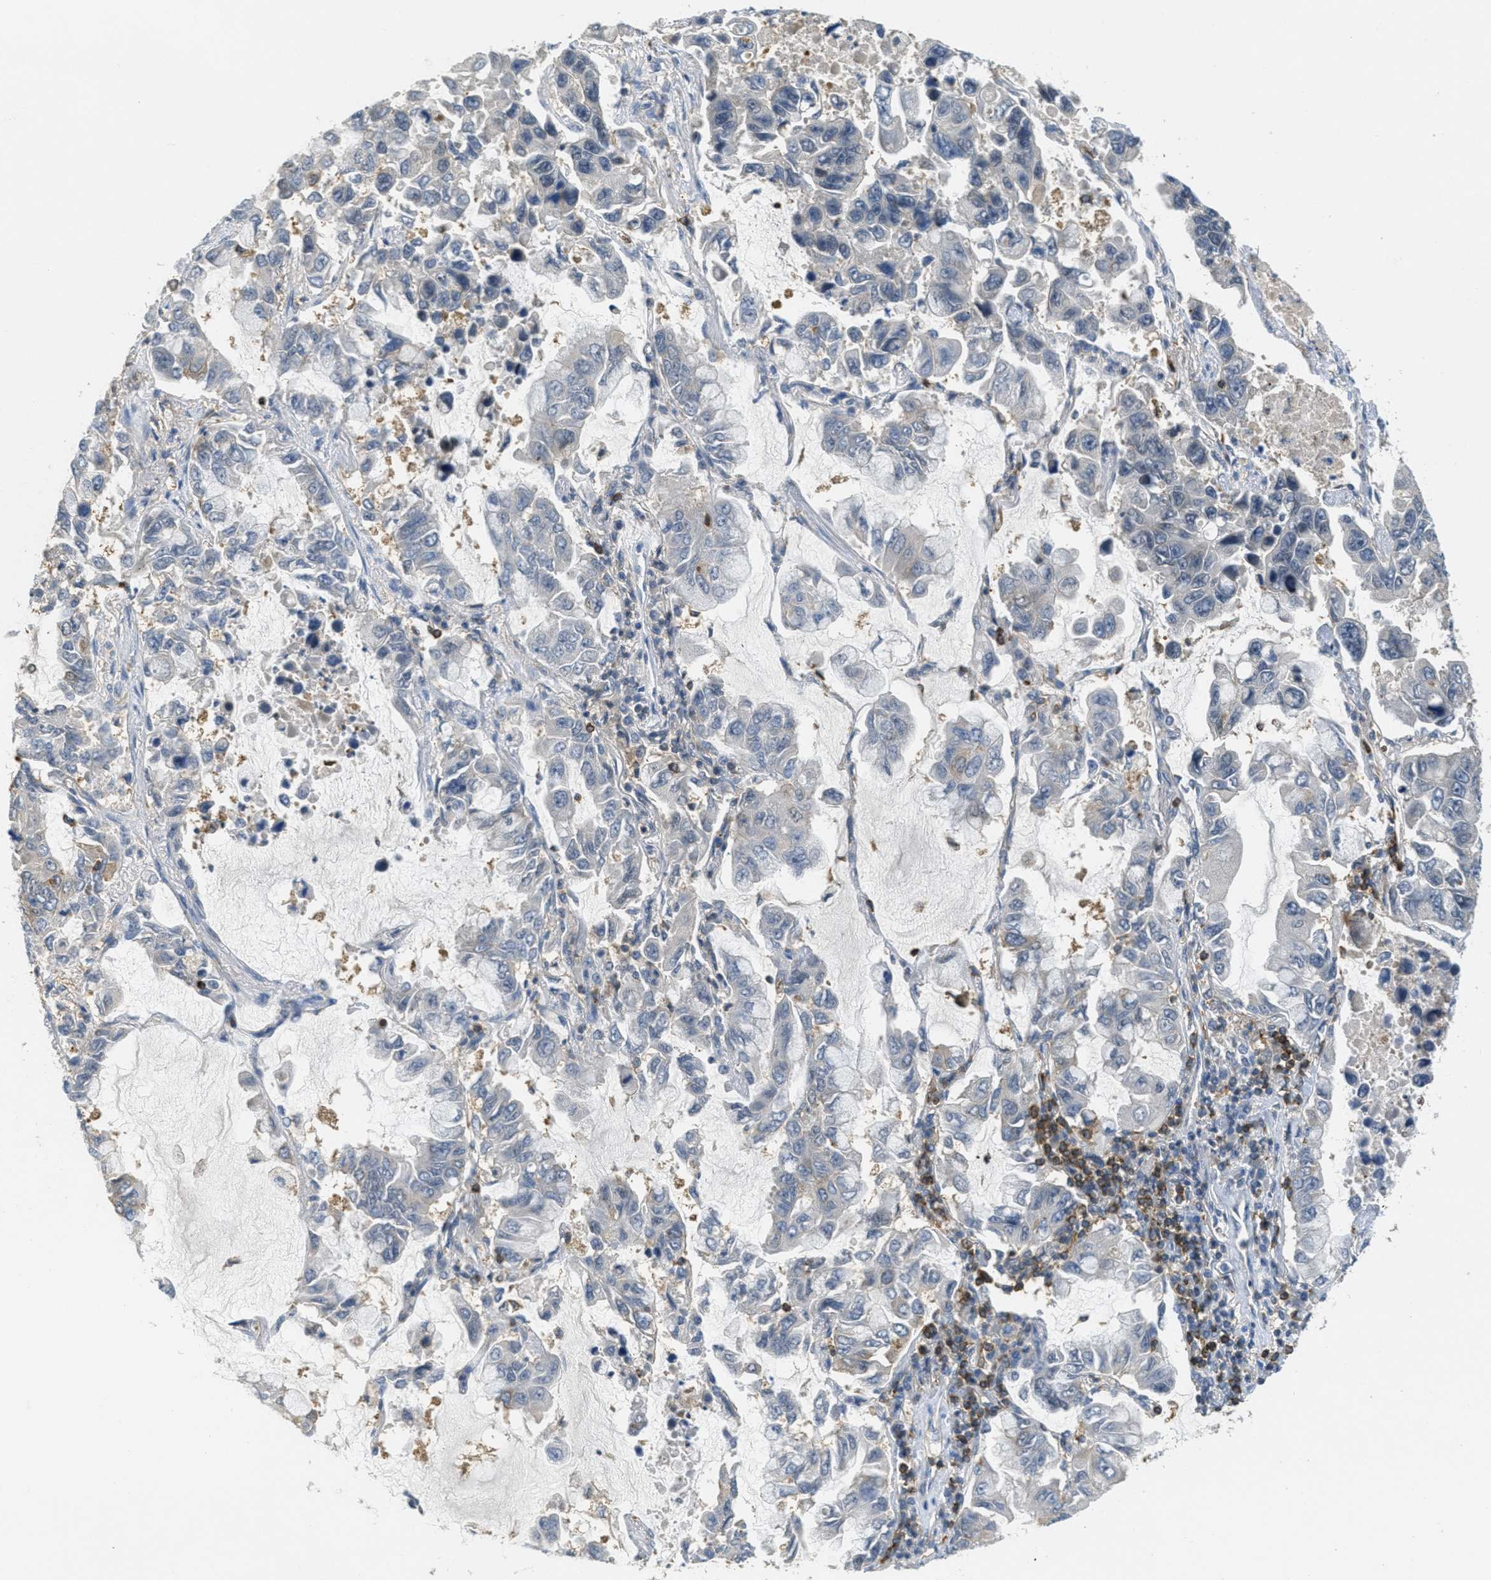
{"staining": {"intensity": "negative", "quantity": "none", "location": "none"}, "tissue": "lung cancer", "cell_type": "Tumor cells", "image_type": "cancer", "snomed": [{"axis": "morphology", "description": "Adenocarcinoma, NOS"}, {"axis": "topography", "description": "Lung"}], "caption": "IHC of human lung adenocarcinoma displays no staining in tumor cells.", "gene": "GRIK2", "patient": {"sex": "male", "age": 64}}